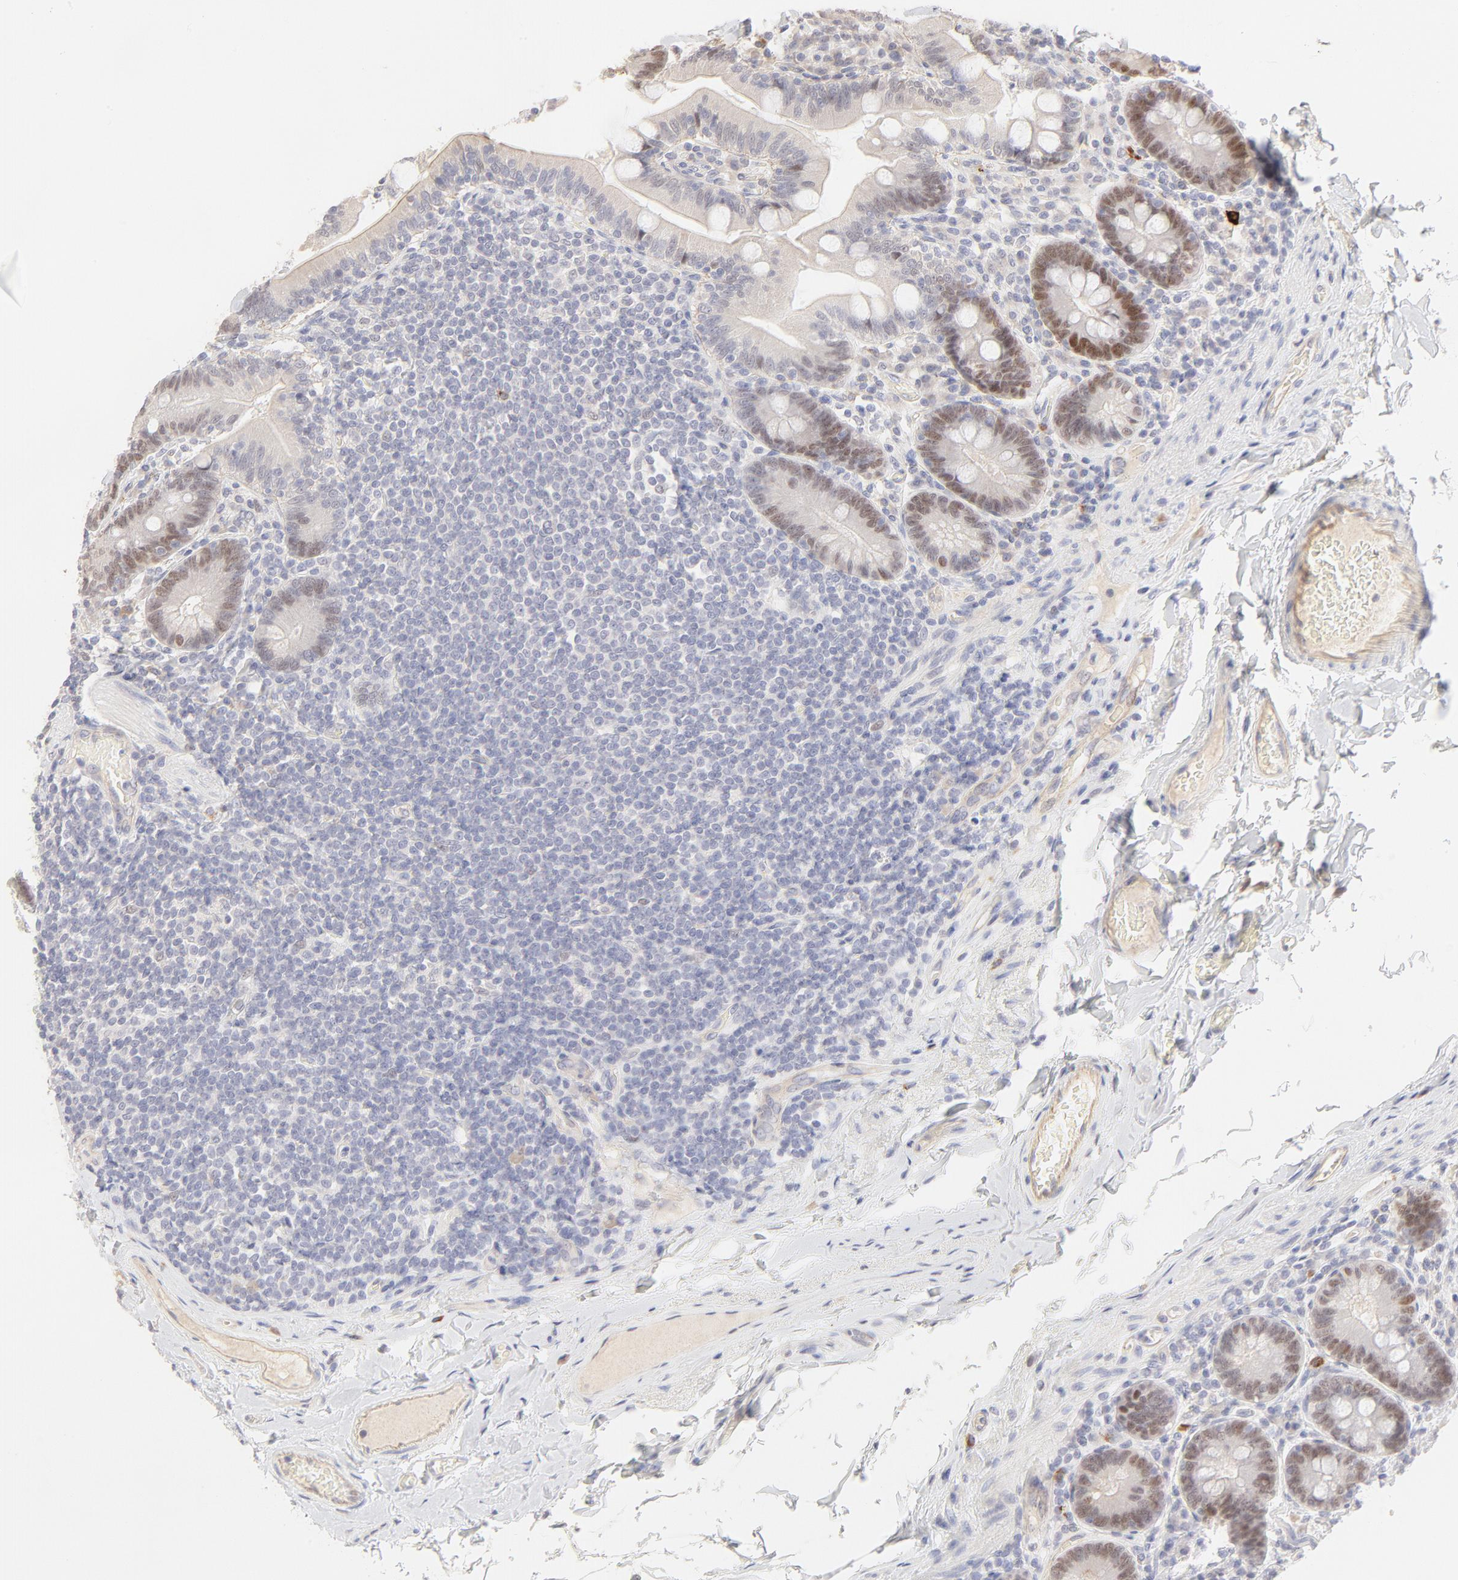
{"staining": {"intensity": "moderate", "quantity": "25%-75%", "location": "nuclear"}, "tissue": "duodenum", "cell_type": "Glandular cells", "image_type": "normal", "snomed": [{"axis": "morphology", "description": "Normal tissue, NOS"}, {"axis": "topography", "description": "Duodenum"}], "caption": "Immunohistochemical staining of normal human duodenum demonstrates 25%-75% levels of moderate nuclear protein staining in approximately 25%-75% of glandular cells. Nuclei are stained in blue.", "gene": "ELF3", "patient": {"sex": "male", "age": 66}}